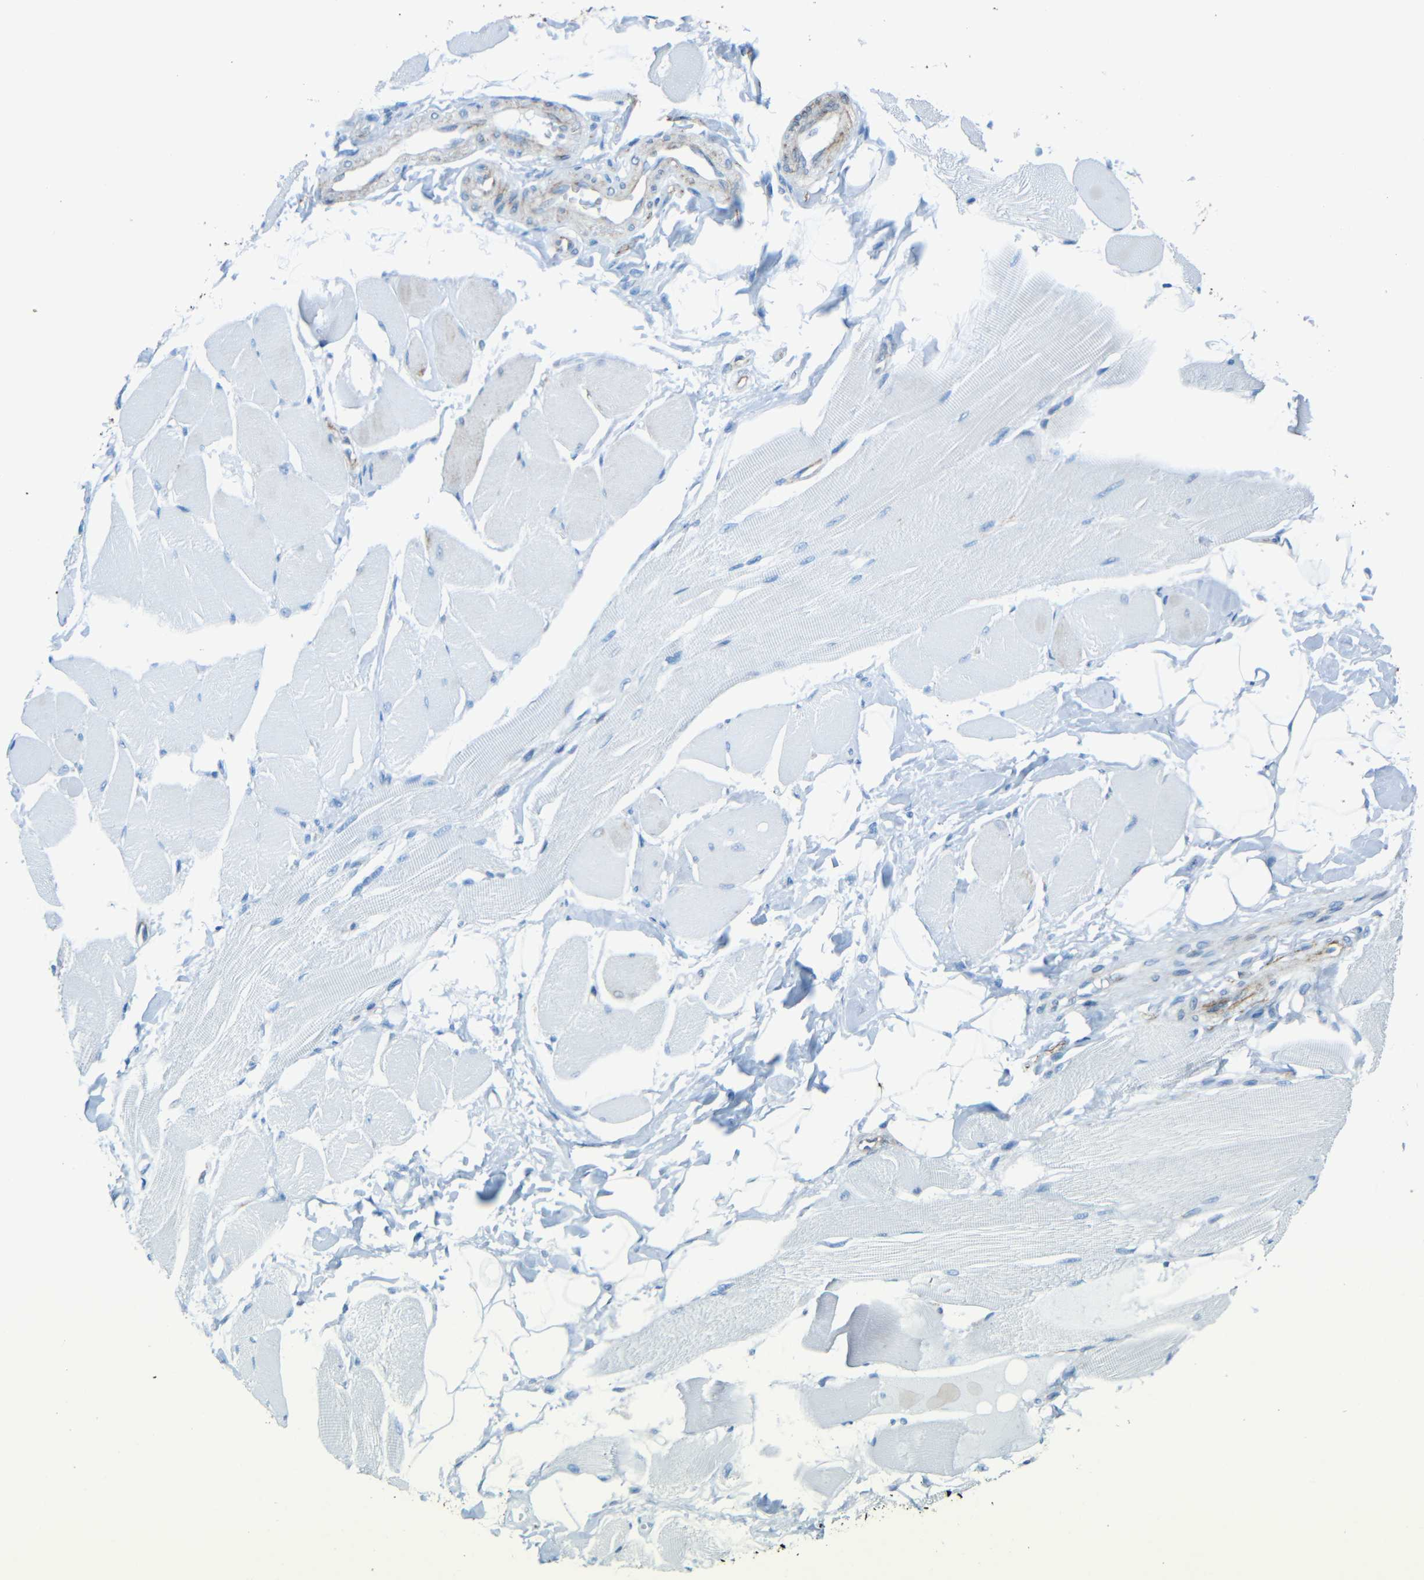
{"staining": {"intensity": "weak", "quantity": "<25%", "location": "cytoplasmic/membranous"}, "tissue": "skeletal muscle", "cell_type": "Myocytes", "image_type": "normal", "snomed": [{"axis": "morphology", "description": "Normal tissue, NOS"}, {"axis": "topography", "description": "Skeletal muscle"}, {"axis": "topography", "description": "Peripheral nerve tissue"}], "caption": "A high-resolution photomicrograph shows IHC staining of benign skeletal muscle, which shows no significant positivity in myocytes. (DAB (3,3'-diaminobenzidine) immunohistochemistry, high magnification).", "gene": "TUBB4B", "patient": {"sex": "female", "age": 84}}